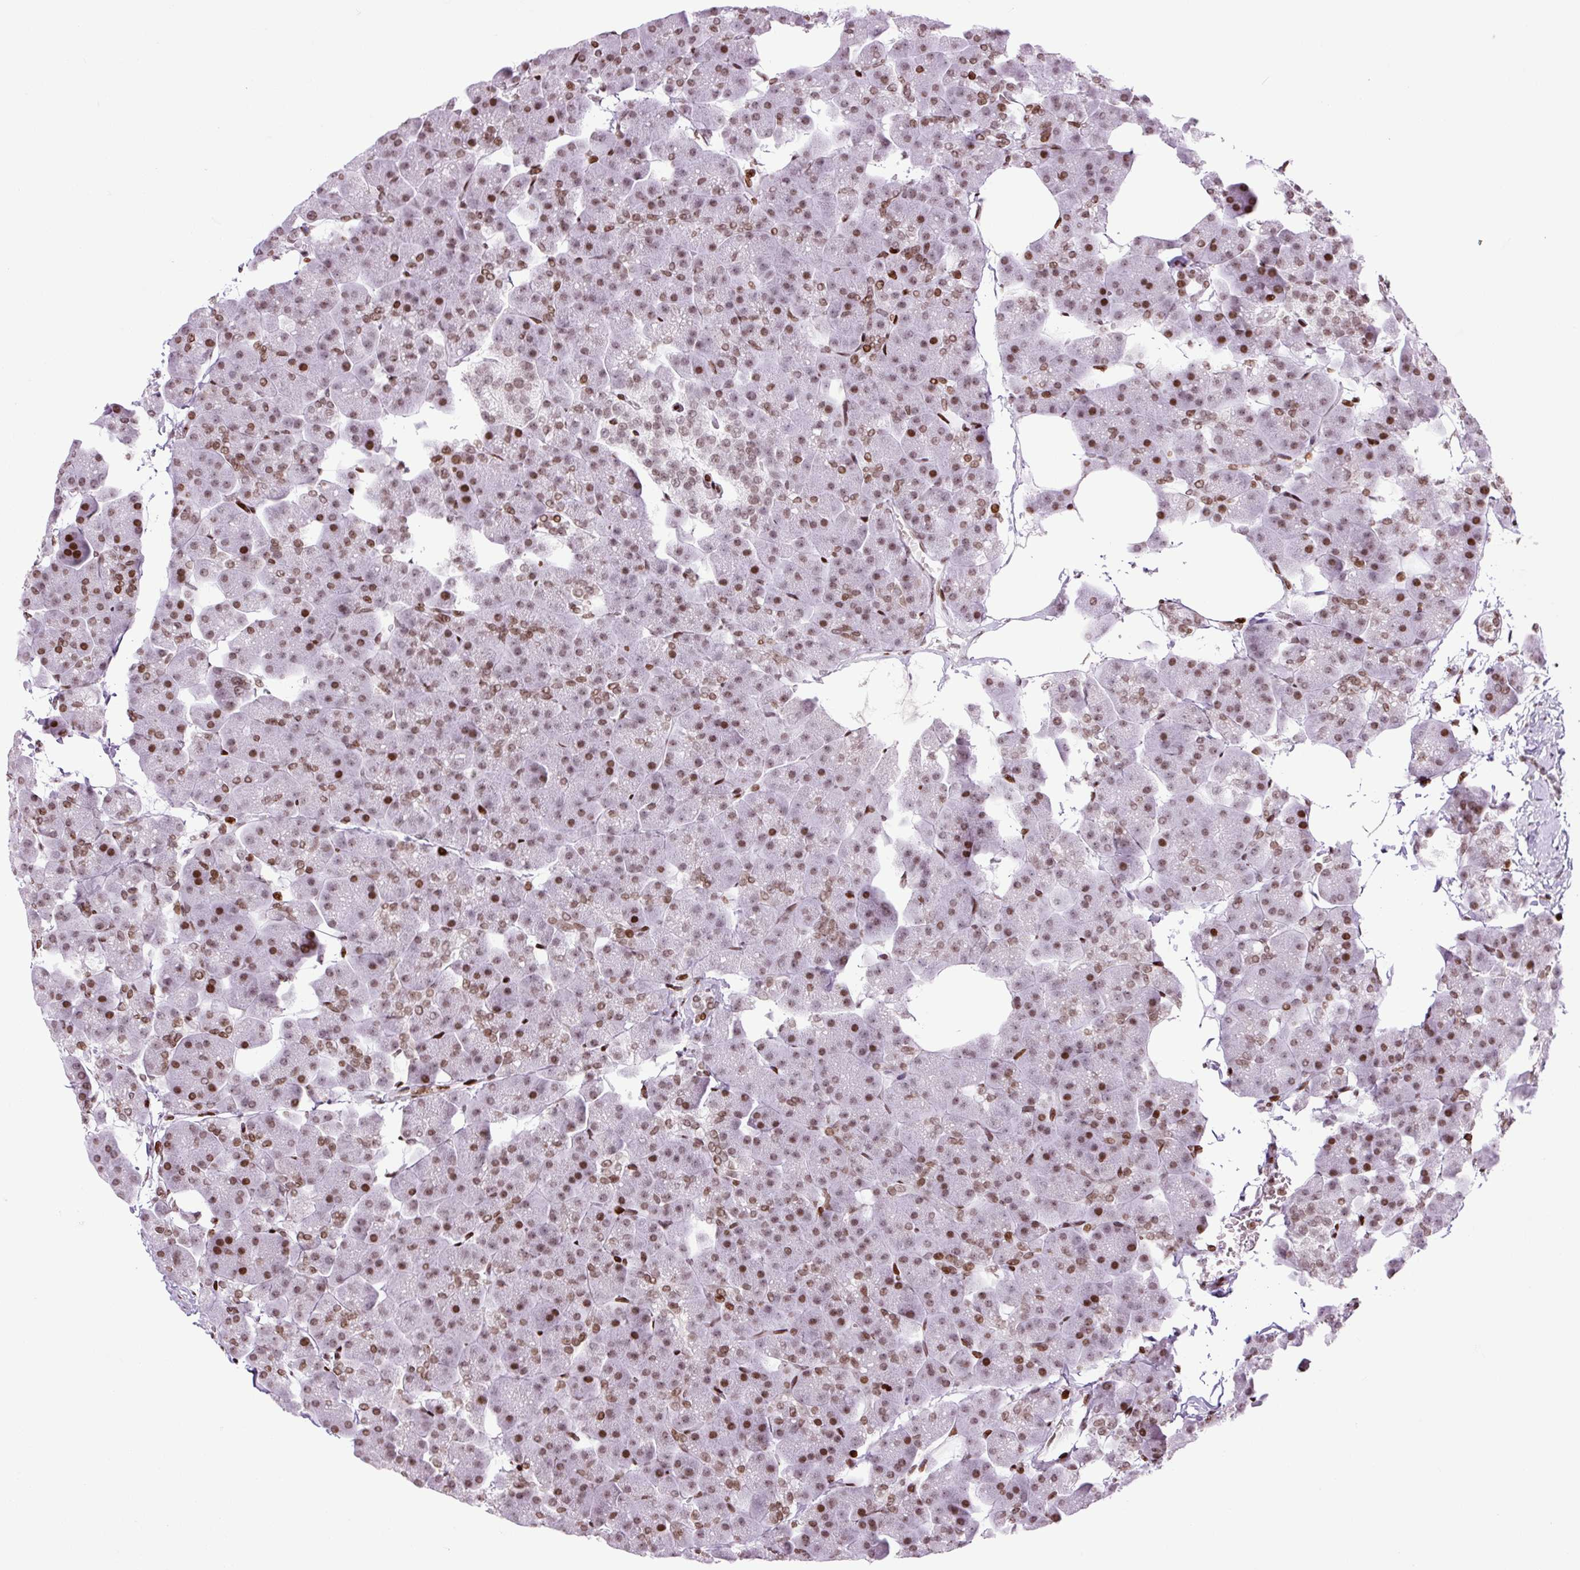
{"staining": {"intensity": "strong", "quantity": "25%-75%", "location": "nuclear"}, "tissue": "pancreas", "cell_type": "Exocrine glandular cells", "image_type": "normal", "snomed": [{"axis": "morphology", "description": "Normal tissue, NOS"}, {"axis": "topography", "description": "Pancreas"}], "caption": "This micrograph reveals immunohistochemistry (IHC) staining of benign human pancreas, with high strong nuclear expression in approximately 25%-75% of exocrine glandular cells.", "gene": "H1", "patient": {"sex": "male", "age": 35}}